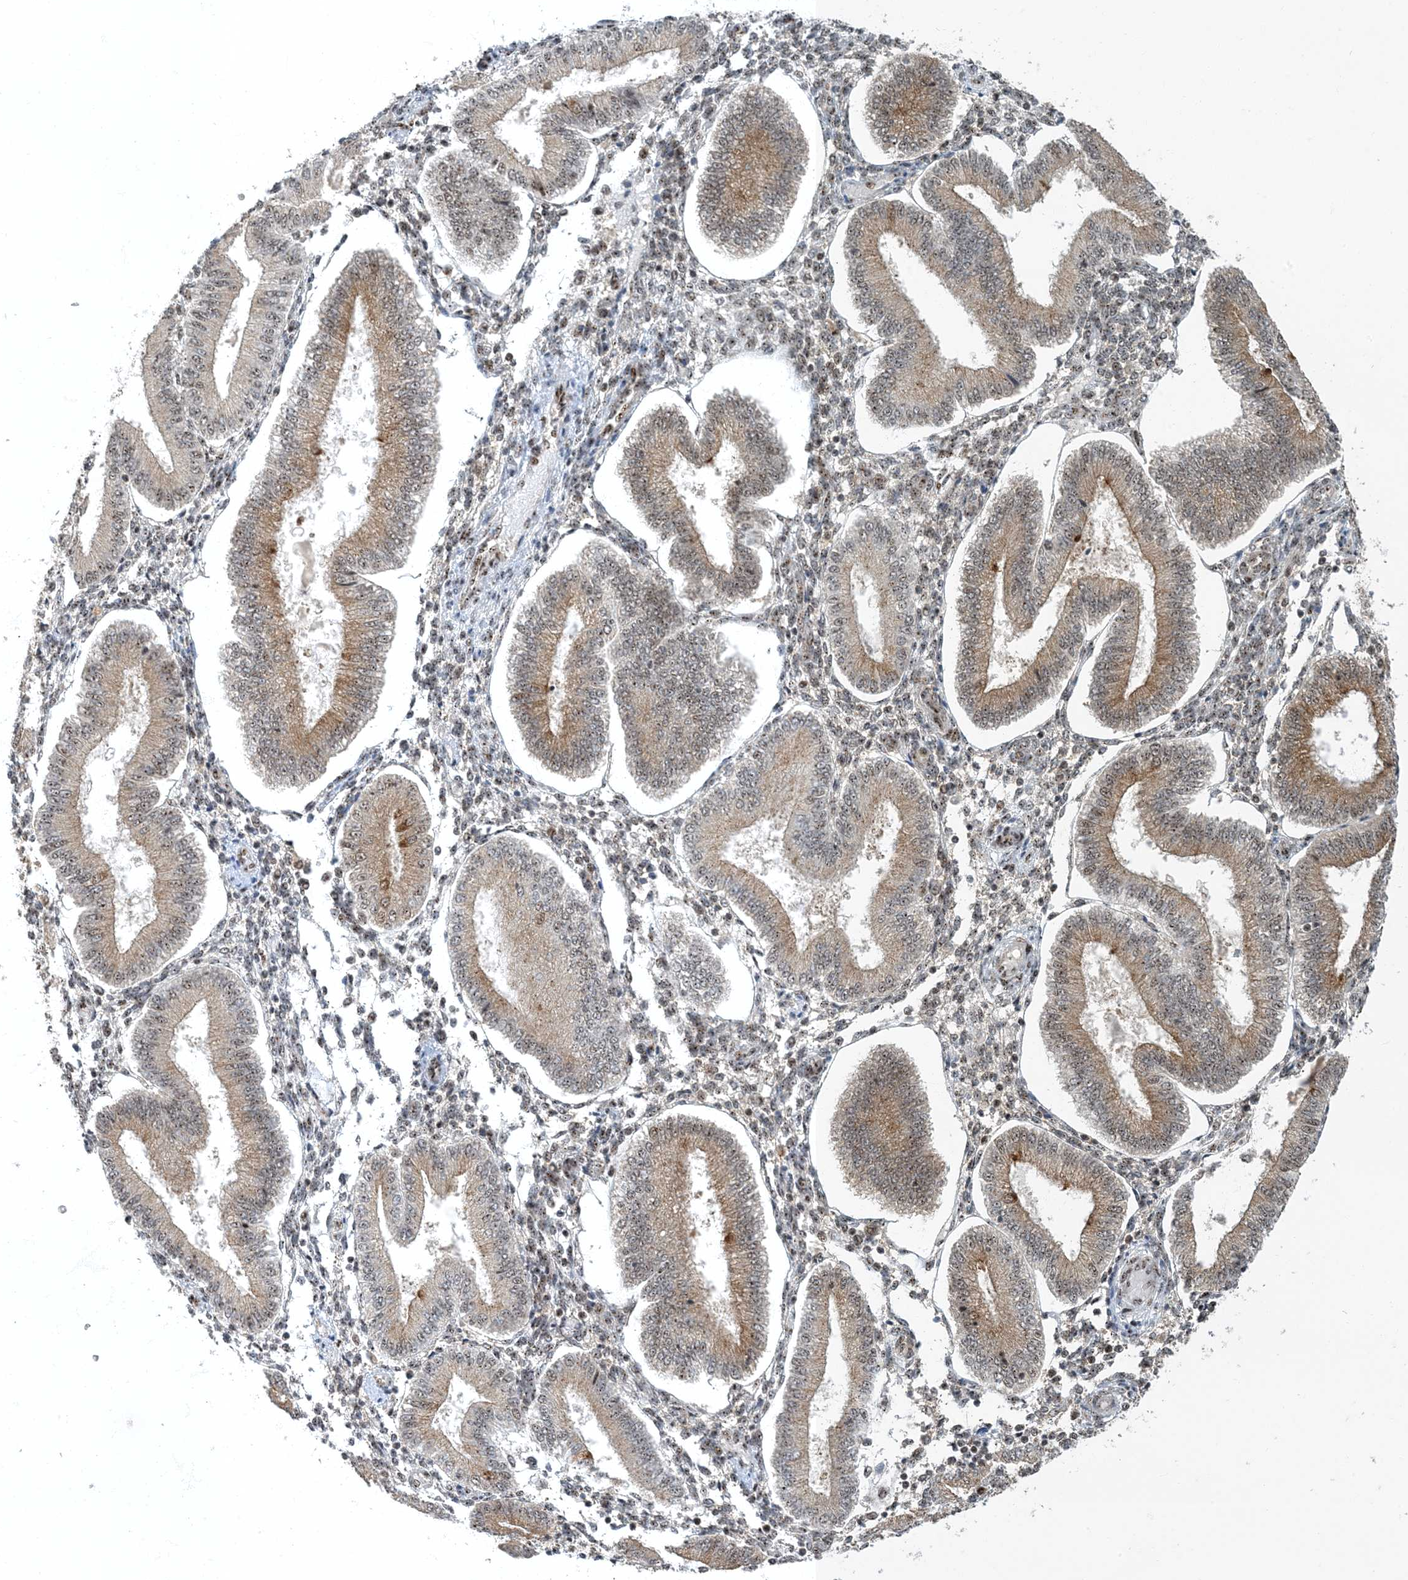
{"staining": {"intensity": "weak", "quantity": "<25%", "location": "nuclear"}, "tissue": "endometrium", "cell_type": "Cells in endometrial stroma", "image_type": "normal", "snomed": [{"axis": "morphology", "description": "Normal tissue, NOS"}, {"axis": "topography", "description": "Endometrium"}], "caption": "Cells in endometrial stroma show no significant protein expression in normal endometrium. (DAB immunohistochemistry, high magnification).", "gene": "MBD1", "patient": {"sex": "female", "age": 39}}